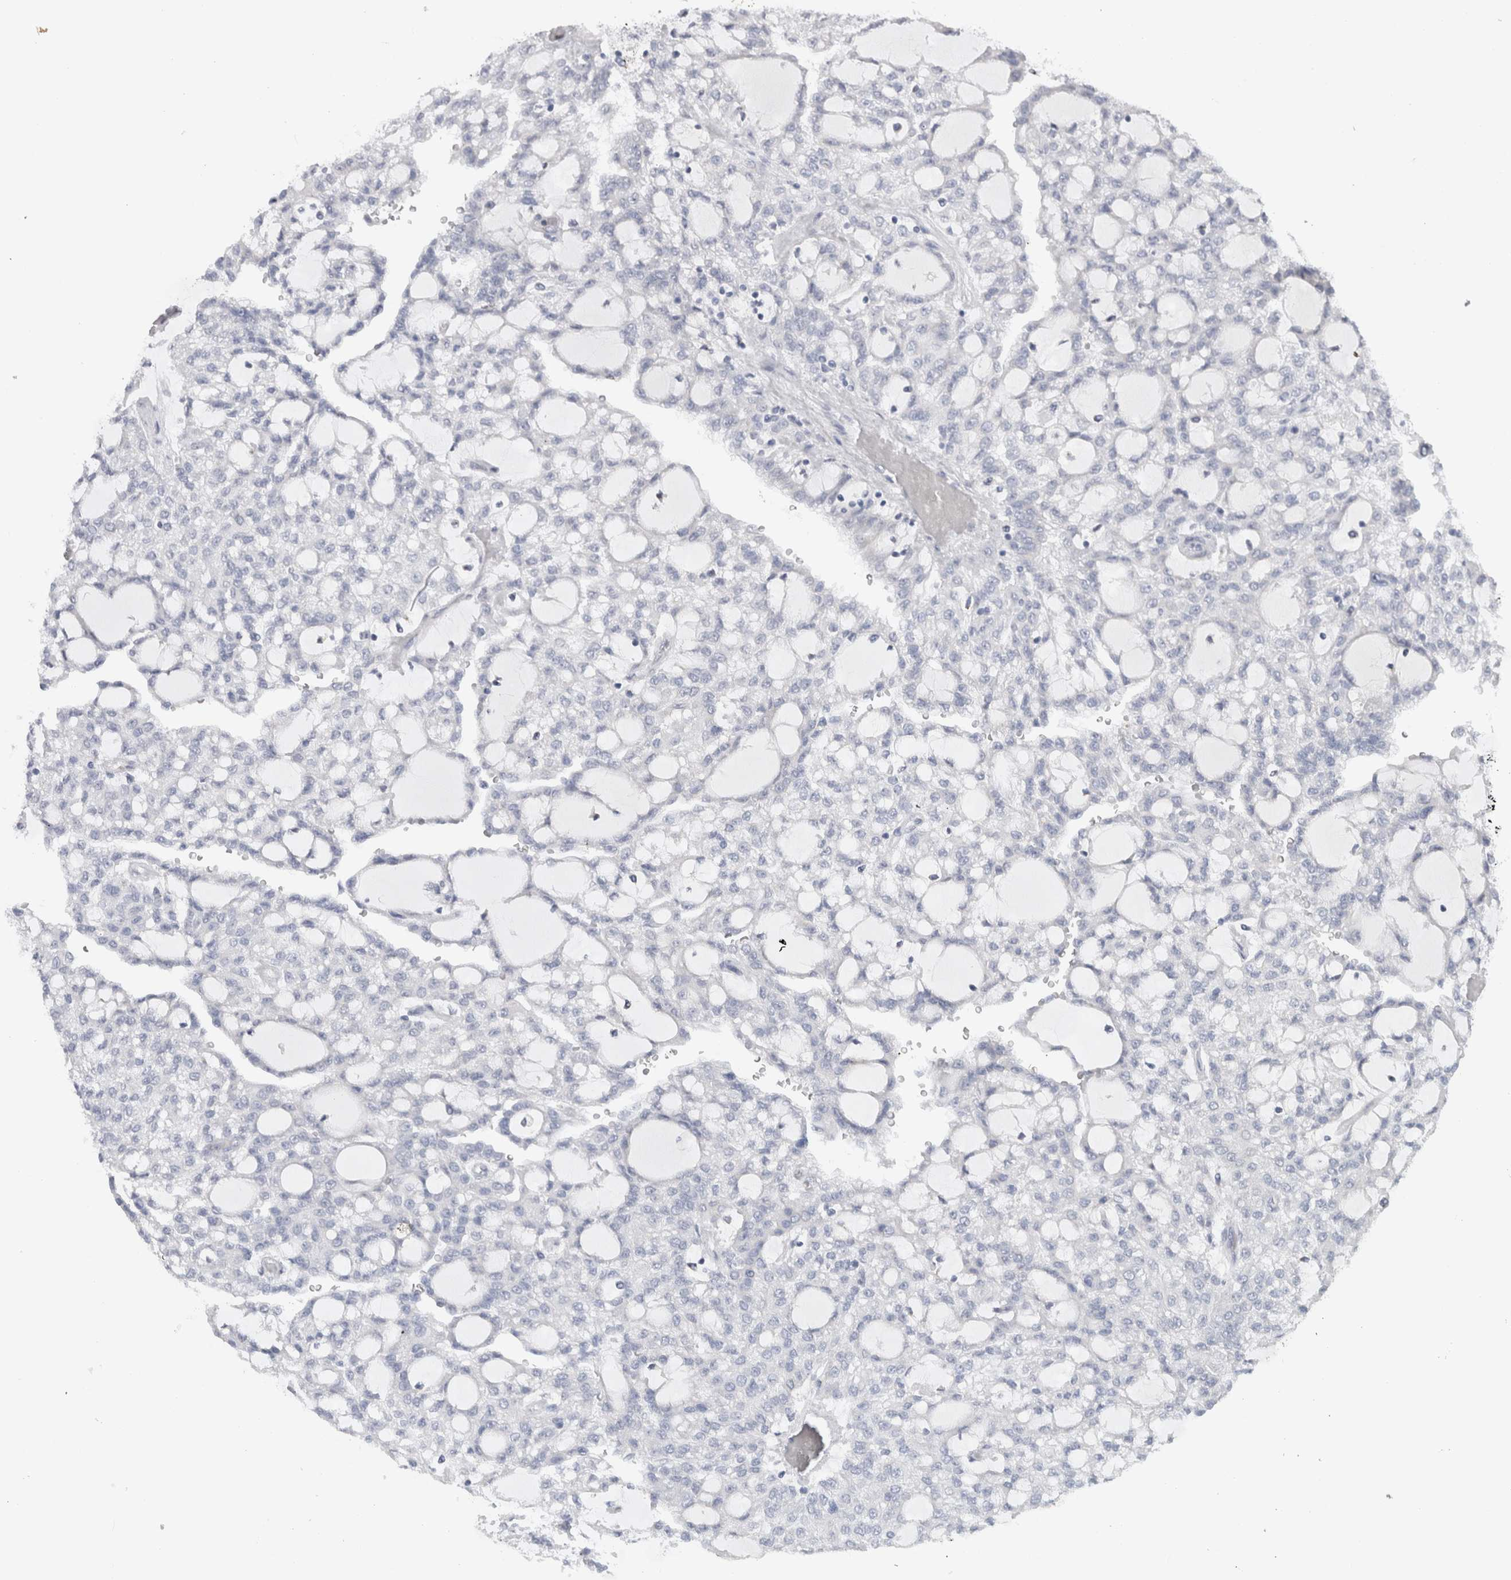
{"staining": {"intensity": "negative", "quantity": "none", "location": "none"}, "tissue": "renal cancer", "cell_type": "Tumor cells", "image_type": "cancer", "snomed": [{"axis": "morphology", "description": "Adenocarcinoma, NOS"}, {"axis": "topography", "description": "Kidney"}], "caption": "Tumor cells are negative for protein expression in human renal cancer. (DAB (3,3'-diaminobenzidine) immunohistochemistry with hematoxylin counter stain).", "gene": "MGAT1", "patient": {"sex": "male", "age": 63}}